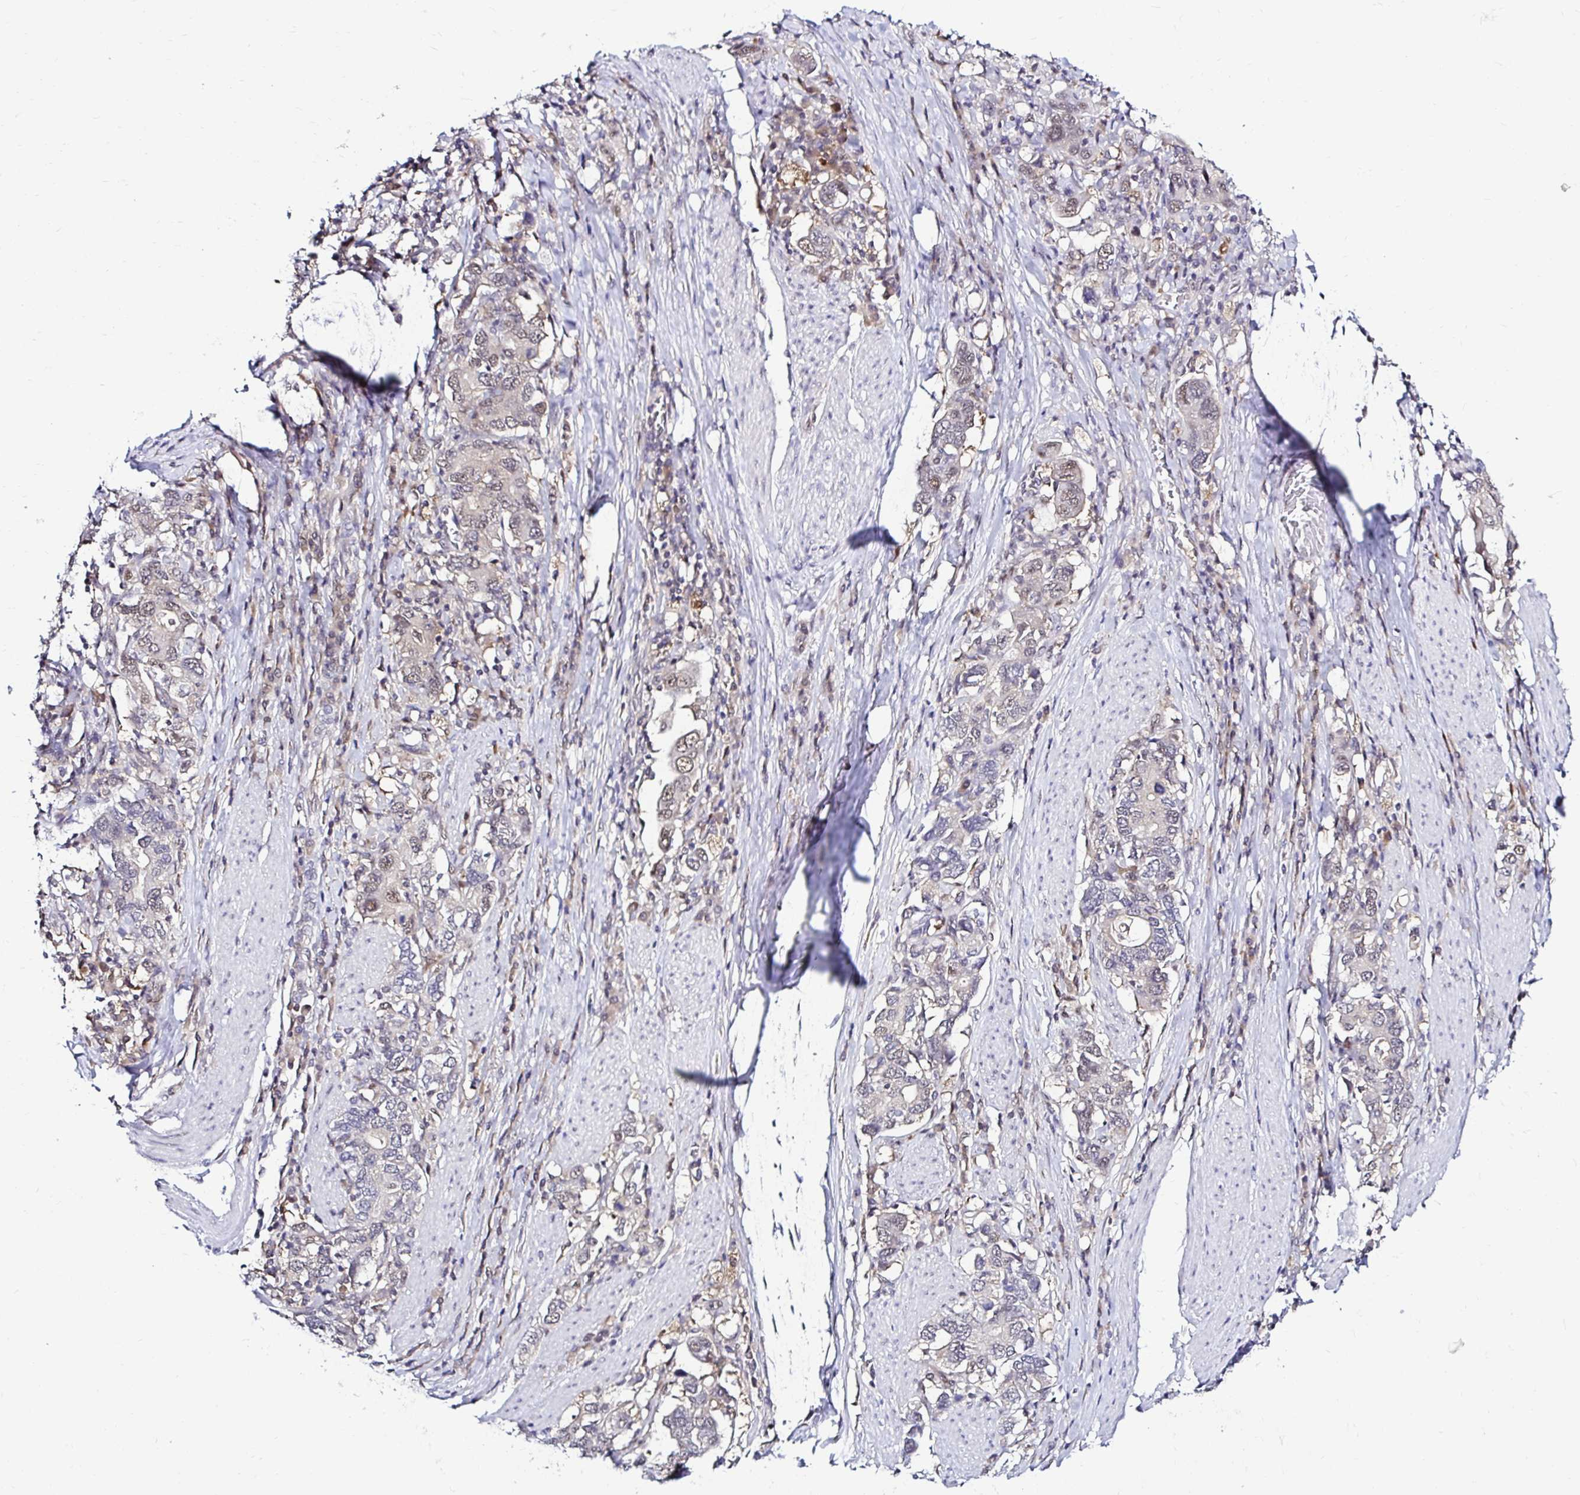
{"staining": {"intensity": "weak", "quantity": "25%-75%", "location": "nuclear"}, "tissue": "stomach cancer", "cell_type": "Tumor cells", "image_type": "cancer", "snomed": [{"axis": "morphology", "description": "Adenocarcinoma, NOS"}, {"axis": "topography", "description": "Stomach, upper"}, {"axis": "topography", "description": "Stomach"}], "caption": "This image reveals immunohistochemistry staining of human stomach cancer, with low weak nuclear expression in approximately 25%-75% of tumor cells.", "gene": "PSMD3", "patient": {"sex": "male", "age": 62}}